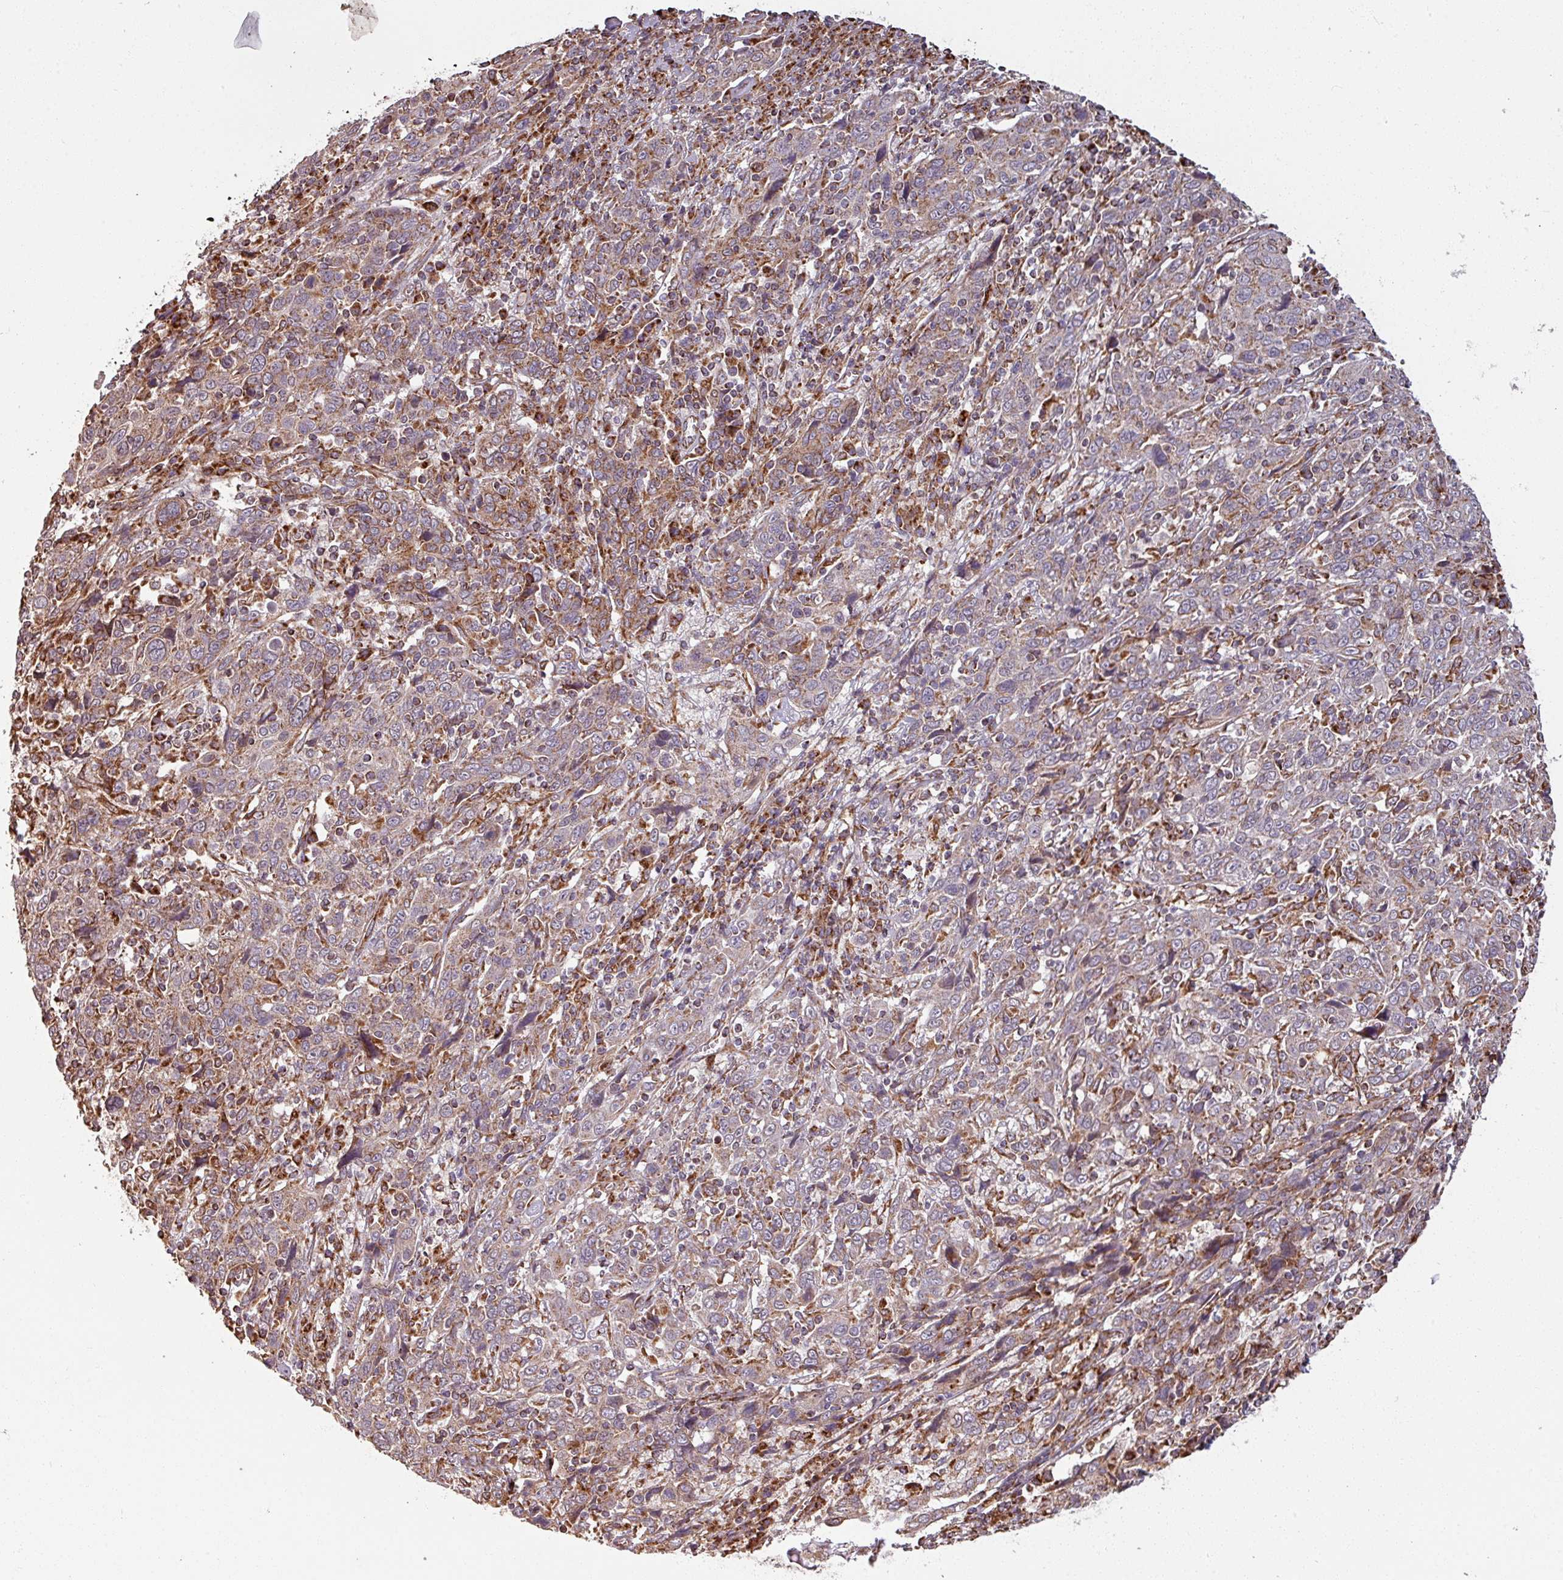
{"staining": {"intensity": "weak", "quantity": "25%-75%", "location": "cytoplasmic/membranous"}, "tissue": "cervical cancer", "cell_type": "Tumor cells", "image_type": "cancer", "snomed": [{"axis": "morphology", "description": "Squamous cell carcinoma, NOS"}, {"axis": "topography", "description": "Cervix"}], "caption": "Protein staining of squamous cell carcinoma (cervical) tissue displays weak cytoplasmic/membranous positivity in about 25%-75% of tumor cells.", "gene": "MAGT1", "patient": {"sex": "female", "age": 46}}